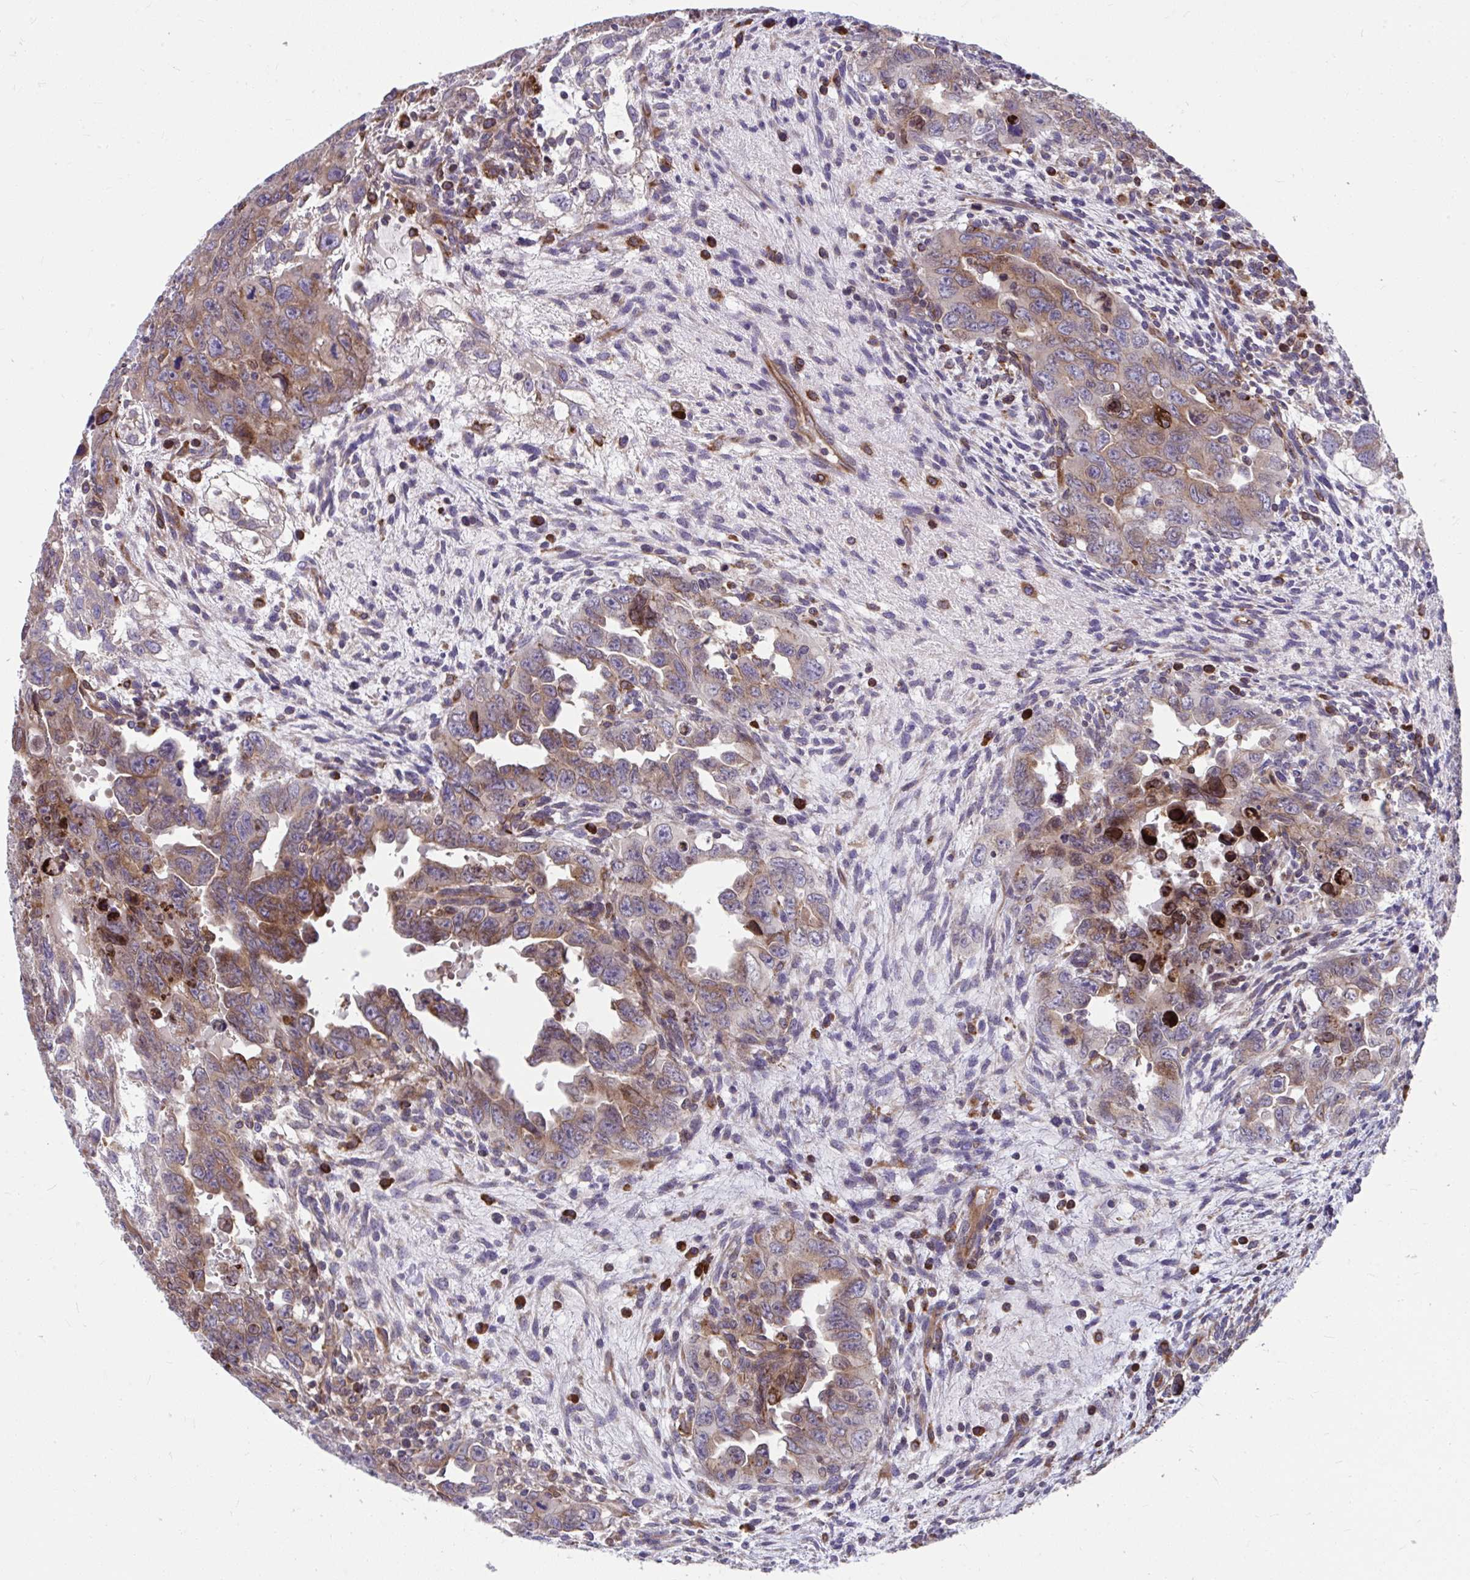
{"staining": {"intensity": "weak", "quantity": "25%-75%", "location": "cytoplasmic/membranous"}, "tissue": "testis cancer", "cell_type": "Tumor cells", "image_type": "cancer", "snomed": [{"axis": "morphology", "description": "Carcinoma, Embryonal, NOS"}, {"axis": "topography", "description": "Testis"}], "caption": "Immunohistochemical staining of embryonal carcinoma (testis) demonstrates weak cytoplasmic/membranous protein expression in about 25%-75% of tumor cells.", "gene": "STIM2", "patient": {"sex": "male", "age": 24}}